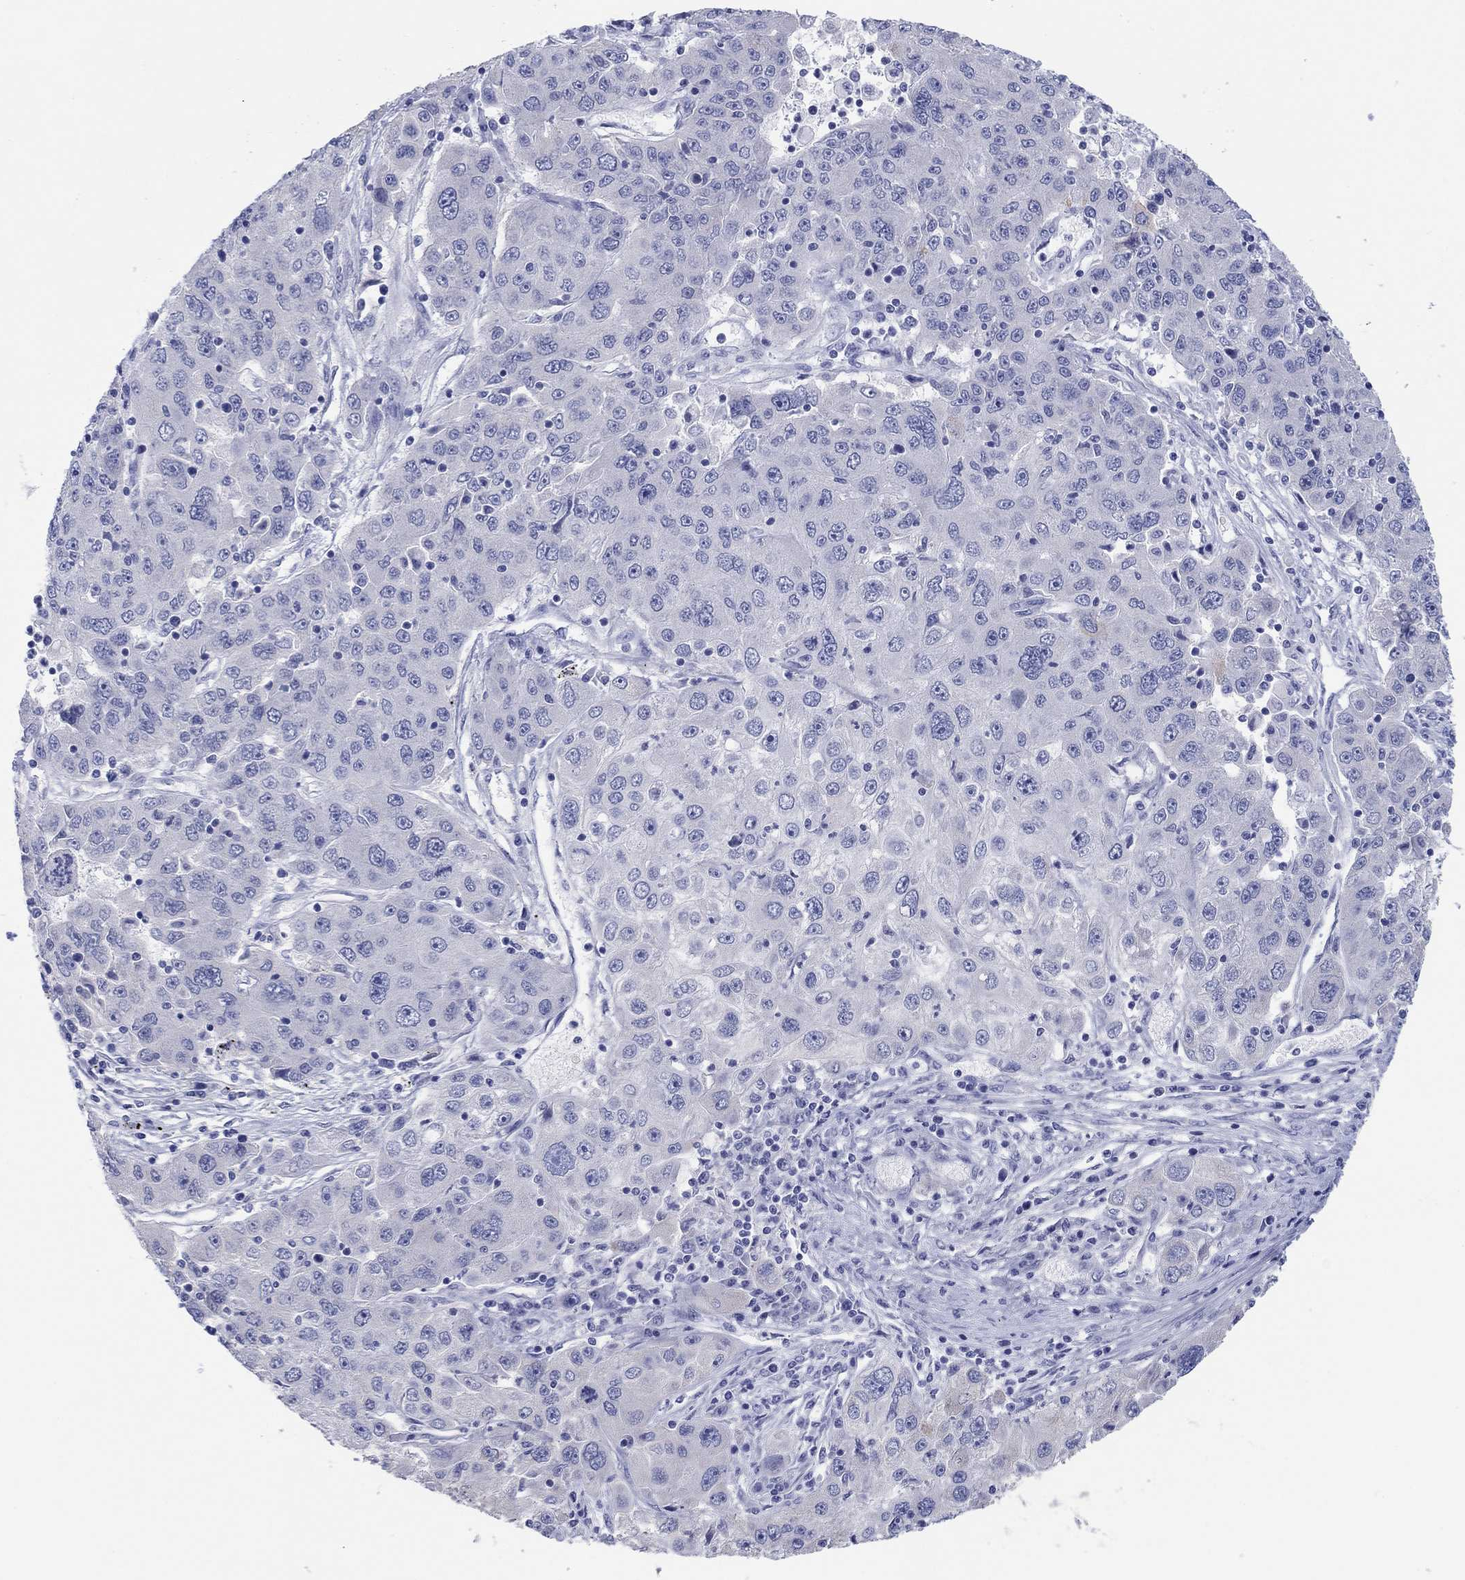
{"staining": {"intensity": "negative", "quantity": "none", "location": "none"}, "tissue": "stomach cancer", "cell_type": "Tumor cells", "image_type": "cancer", "snomed": [{"axis": "morphology", "description": "Adenocarcinoma, NOS"}, {"axis": "topography", "description": "Stomach"}], "caption": "Photomicrograph shows no significant protein positivity in tumor cells of adenocarcinoma (stomach). (Stains: DAB immunohistochemistry with hematoxylin counter stain, Microscopy: brightfield microscopy at high magnification).", "gene": "ERICH3", "patient": {"sex": "male", "age": 56}}